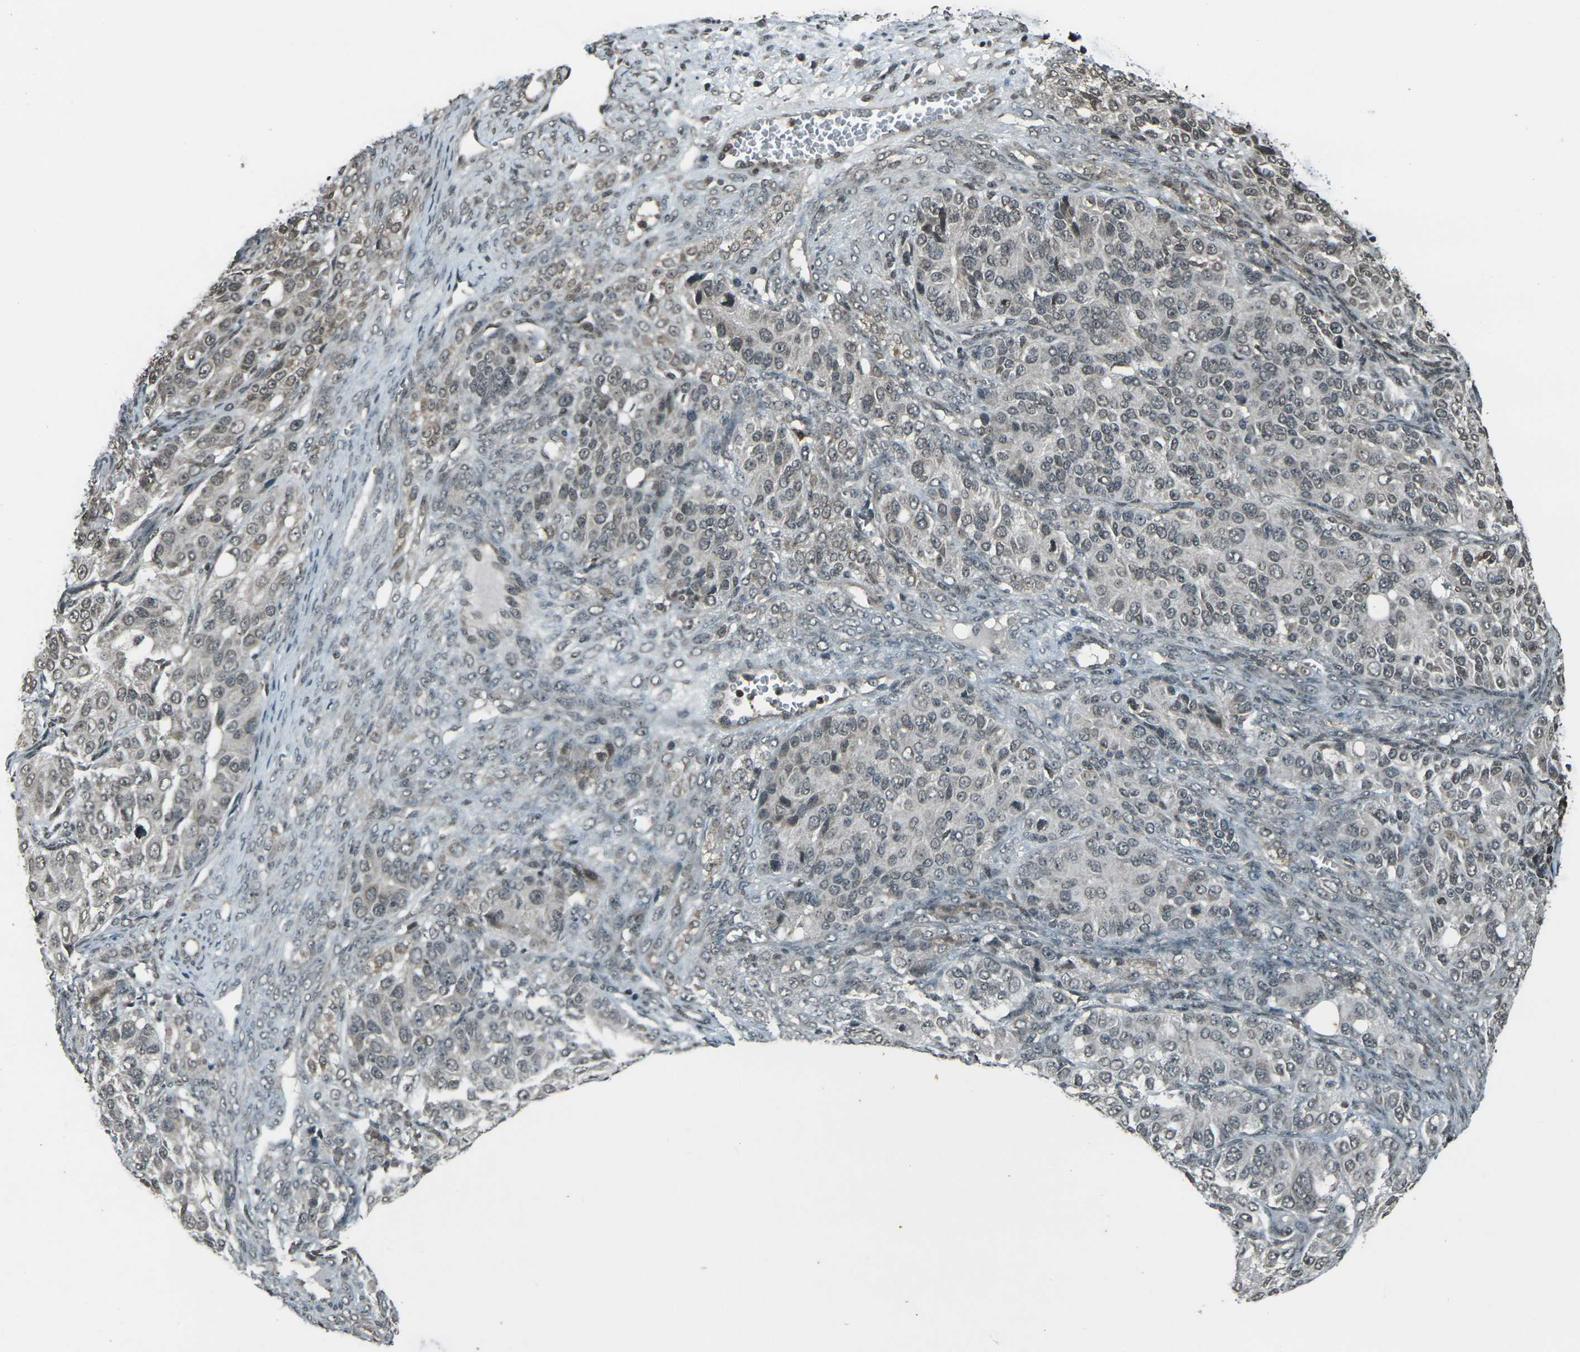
{"staining": {"intensity": "weak", "quantity": "25%-75%", "location": "nuclear"}, "tissue": "ovarian cancer", "cell_type": "Tumor cells", "image_type": "cancer", "snomed": [{"axis": "morphology", "description": "Carcinoma, endometroid"}, {"axis": "topography", "description": "Ovary"}], "caption": "This is a micrograph of IHC staining of ovarian cancer, which shows weak staining in the nuclear of tumor cells.", "gene": "PRPF8", "patient": {"sex": "female", "age": 51}}